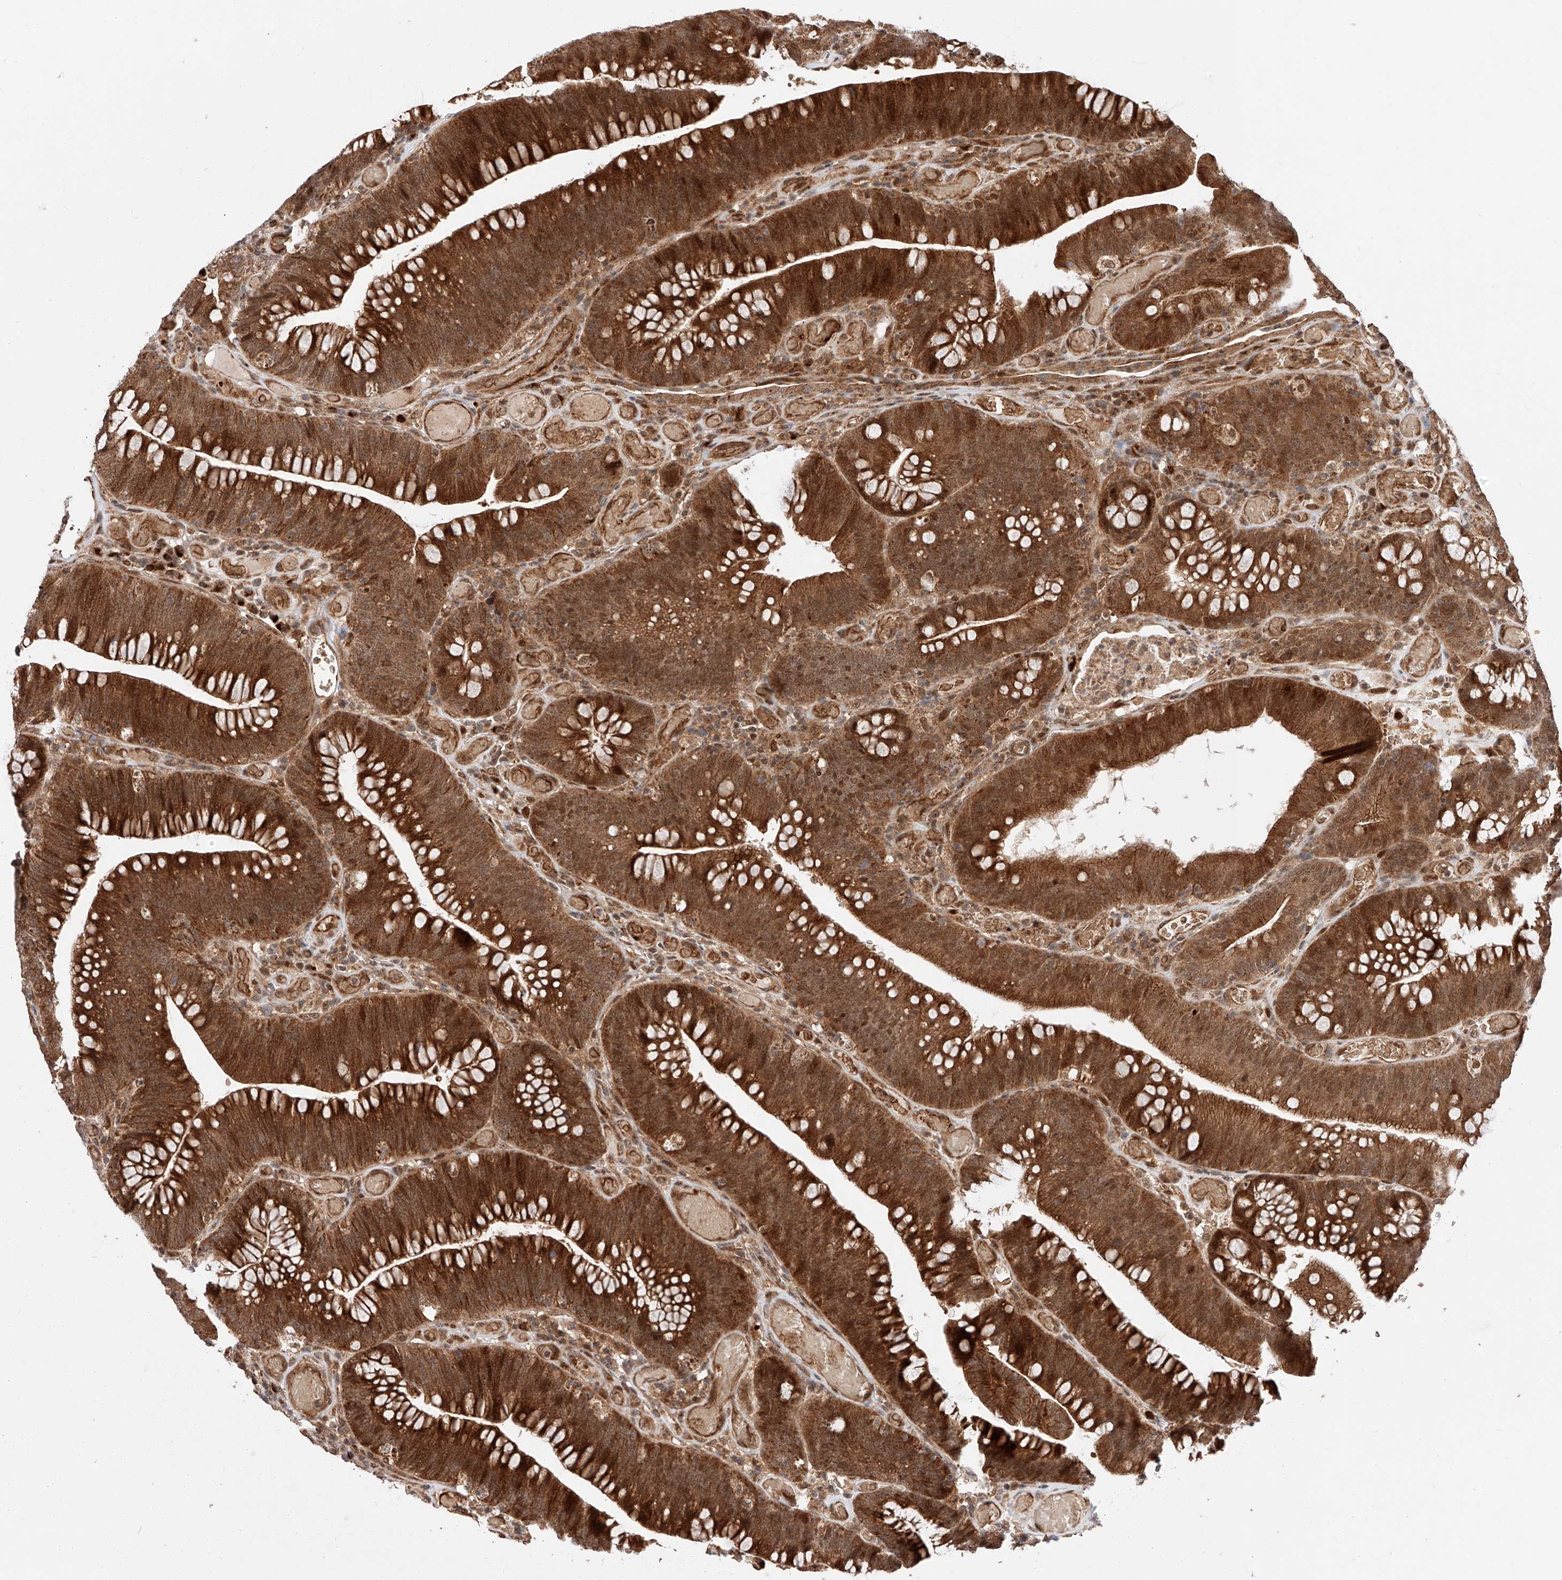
{"staining": {"intensity": "strong", "quantity": ">75%", "location": "cytoplasmic/membranous,nuclear"}, "tissue": "colorectal cancer", "cell_type": "Tumor cells", "image_type": "cancer", "snomed": [{"axis": "morphology", "description": "Normal tissue, NOS"}, {"axis": "topography", "description": "Colon"}], "caption": "Tumor cells display high levels of strong cytoplasmic/membranous and nuclear expression in about >75% of cells in colorectal cancer. (DAB IHC with brightfield microscopy, high magnification).", "gene": "THTPA", "patient": {"sex": "female", "age": 82}}